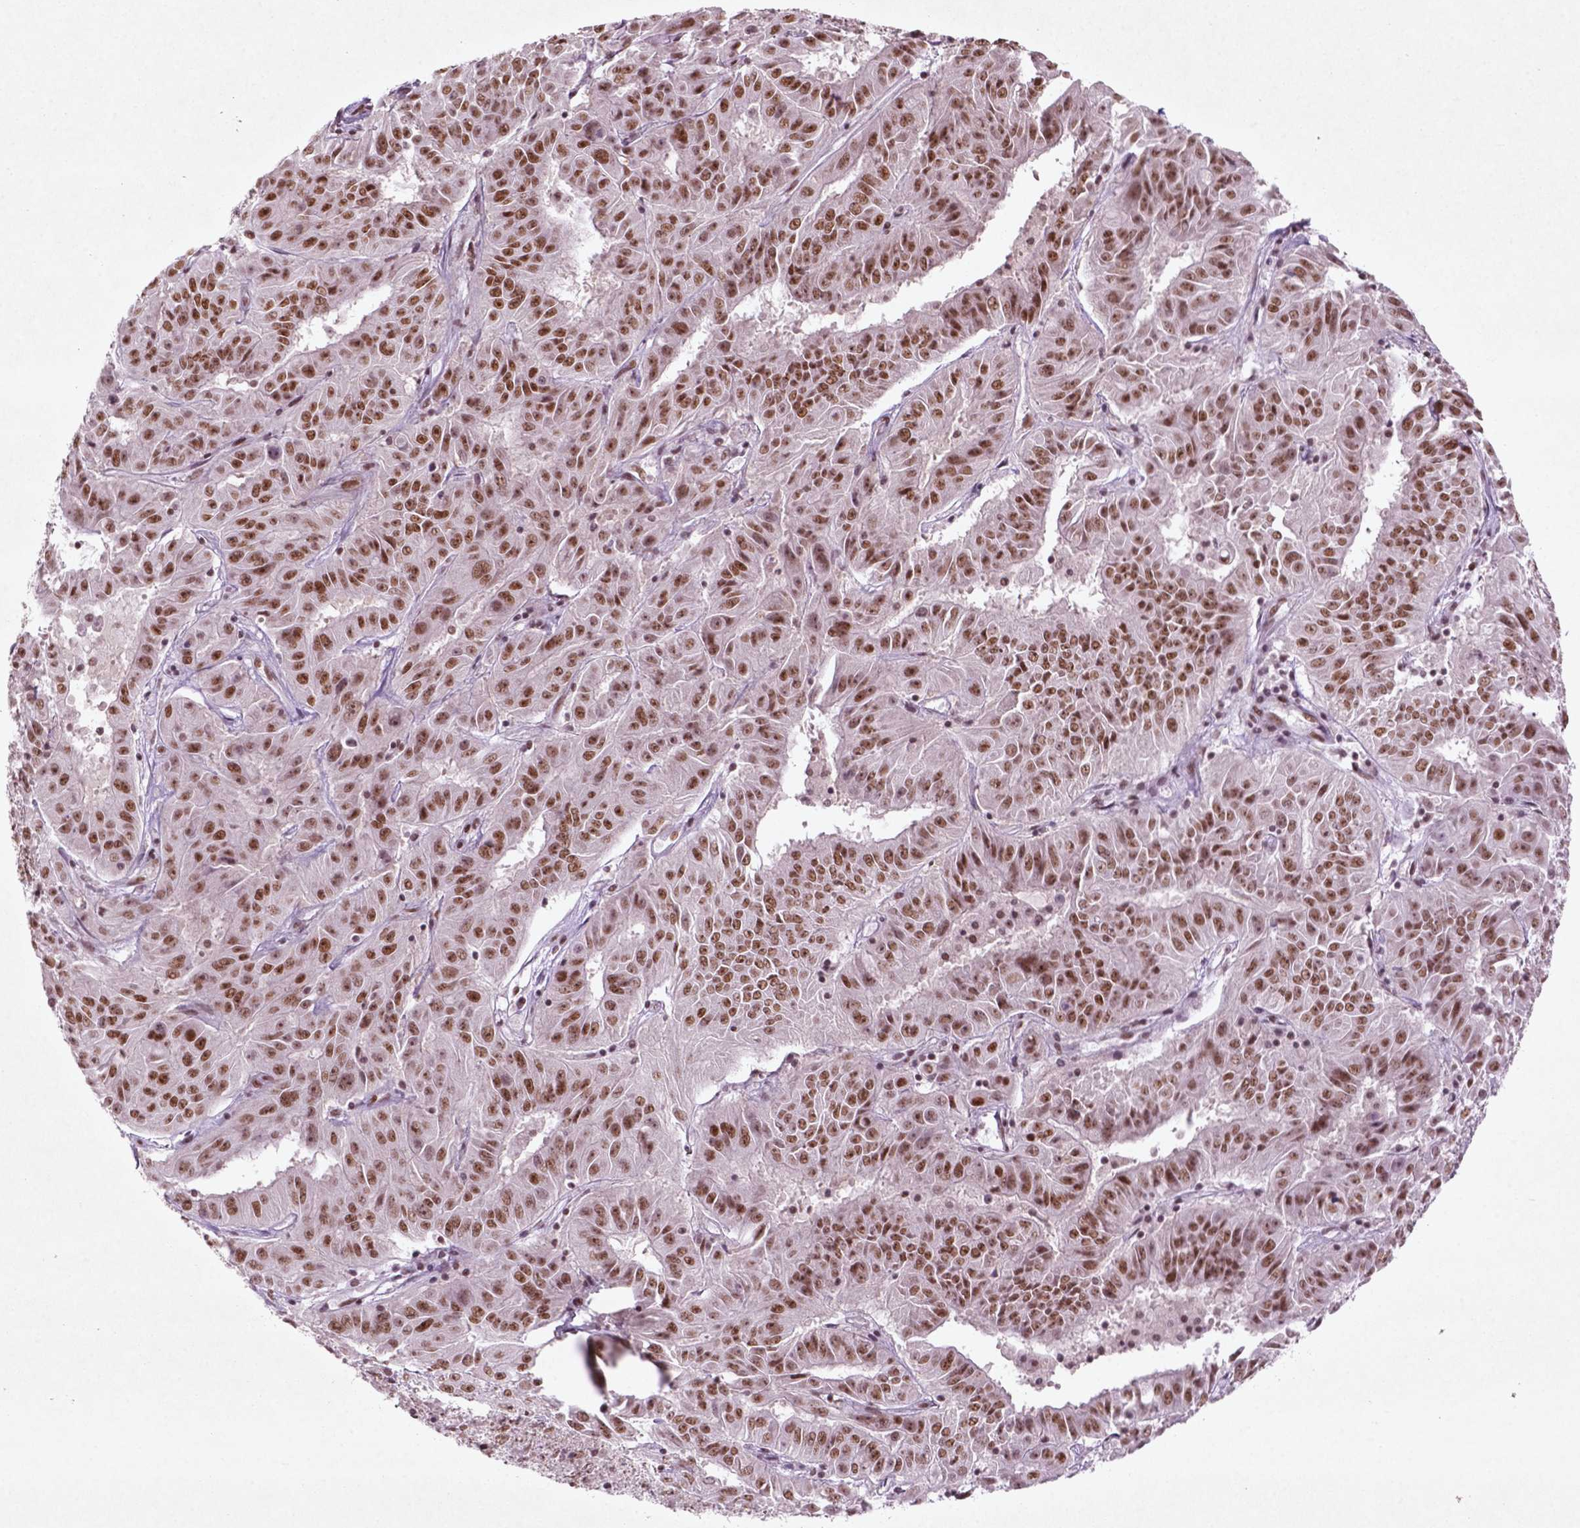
{"staining": {"intensity": "moderate", "quantity": ">75%", "location": "nuclear"}, "tissue": "pancreatic cancer", "cell_type": "Tumor cells", "image_type": "cancer", "snomed": [{"axis": "morphology", "description": "Adenocarcinoma, NOS"}, {"axis": "topography", "description": "Pancreas"}], "caption": "High-power microscopy captured an IHC histopathology image of pancreatic cancer (adenocarcinoma), revealing moderate nuclear positivity in about >75% of tumor cells. (DAB IHC with brightfield microscopy, high magnification).", "gene": "HMG20B", "patient": {"sex": "male", "age": 63}}